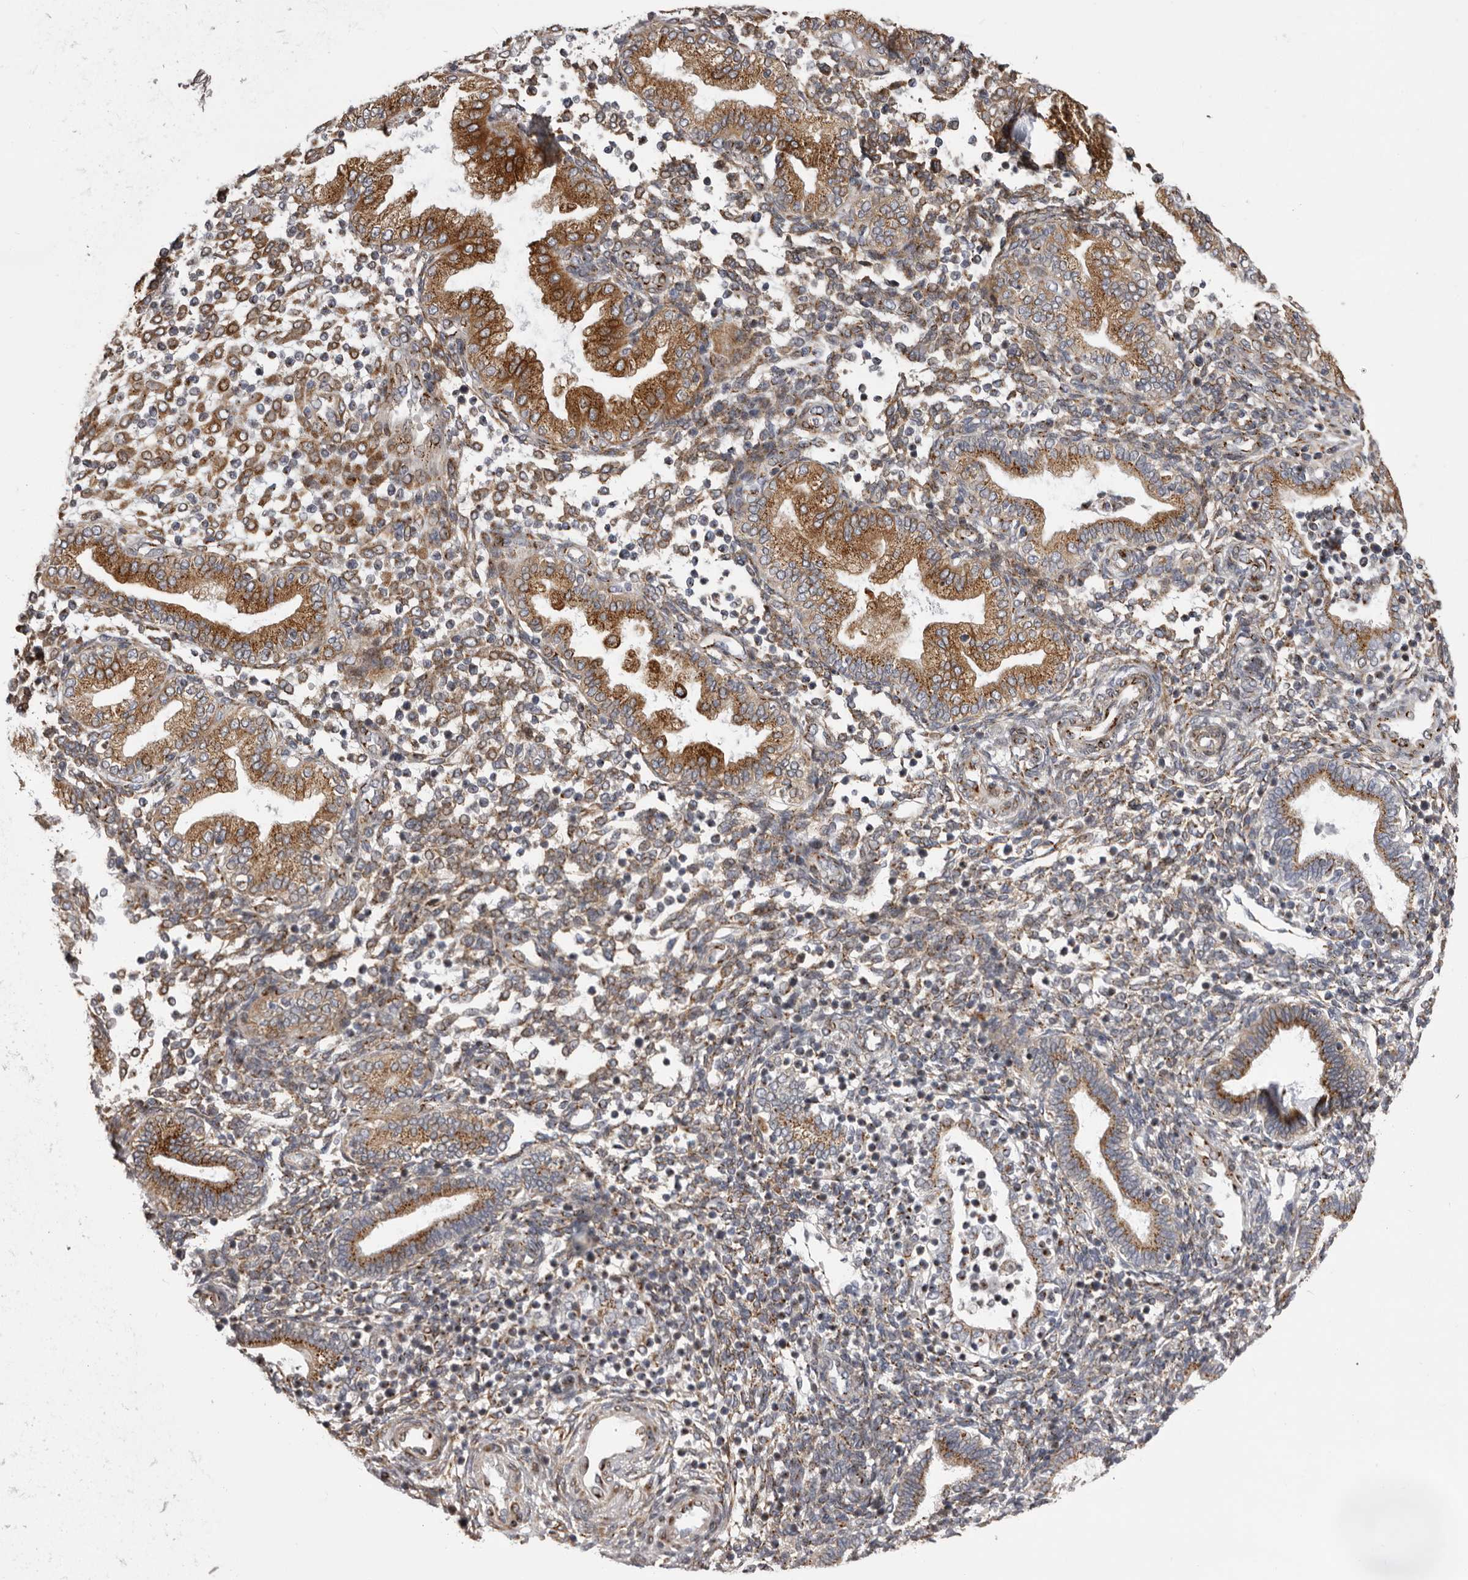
{"staining": {"intensity": "moderate", "quantity": "25%-75%", "location": "cytoplasmic/membranous"}, "tissue": "endometrium", "cell_type": "Cells in endometrial stroma", "image_type": "normal", "snomed": [{"axis": "morphology", "description": "Normal tissue, NOS"}, {"axis": "topography", "description": "Endometrium"}], "caption": "About 25%-75% of cells in endometrial stroma in normal endometrium reveal moderate cytoplasmic/membranous protein staining as visualized by brown immunohistochemical staining.", "gene": "WDR47", "patient": {"sex": "female", "age": 53}}